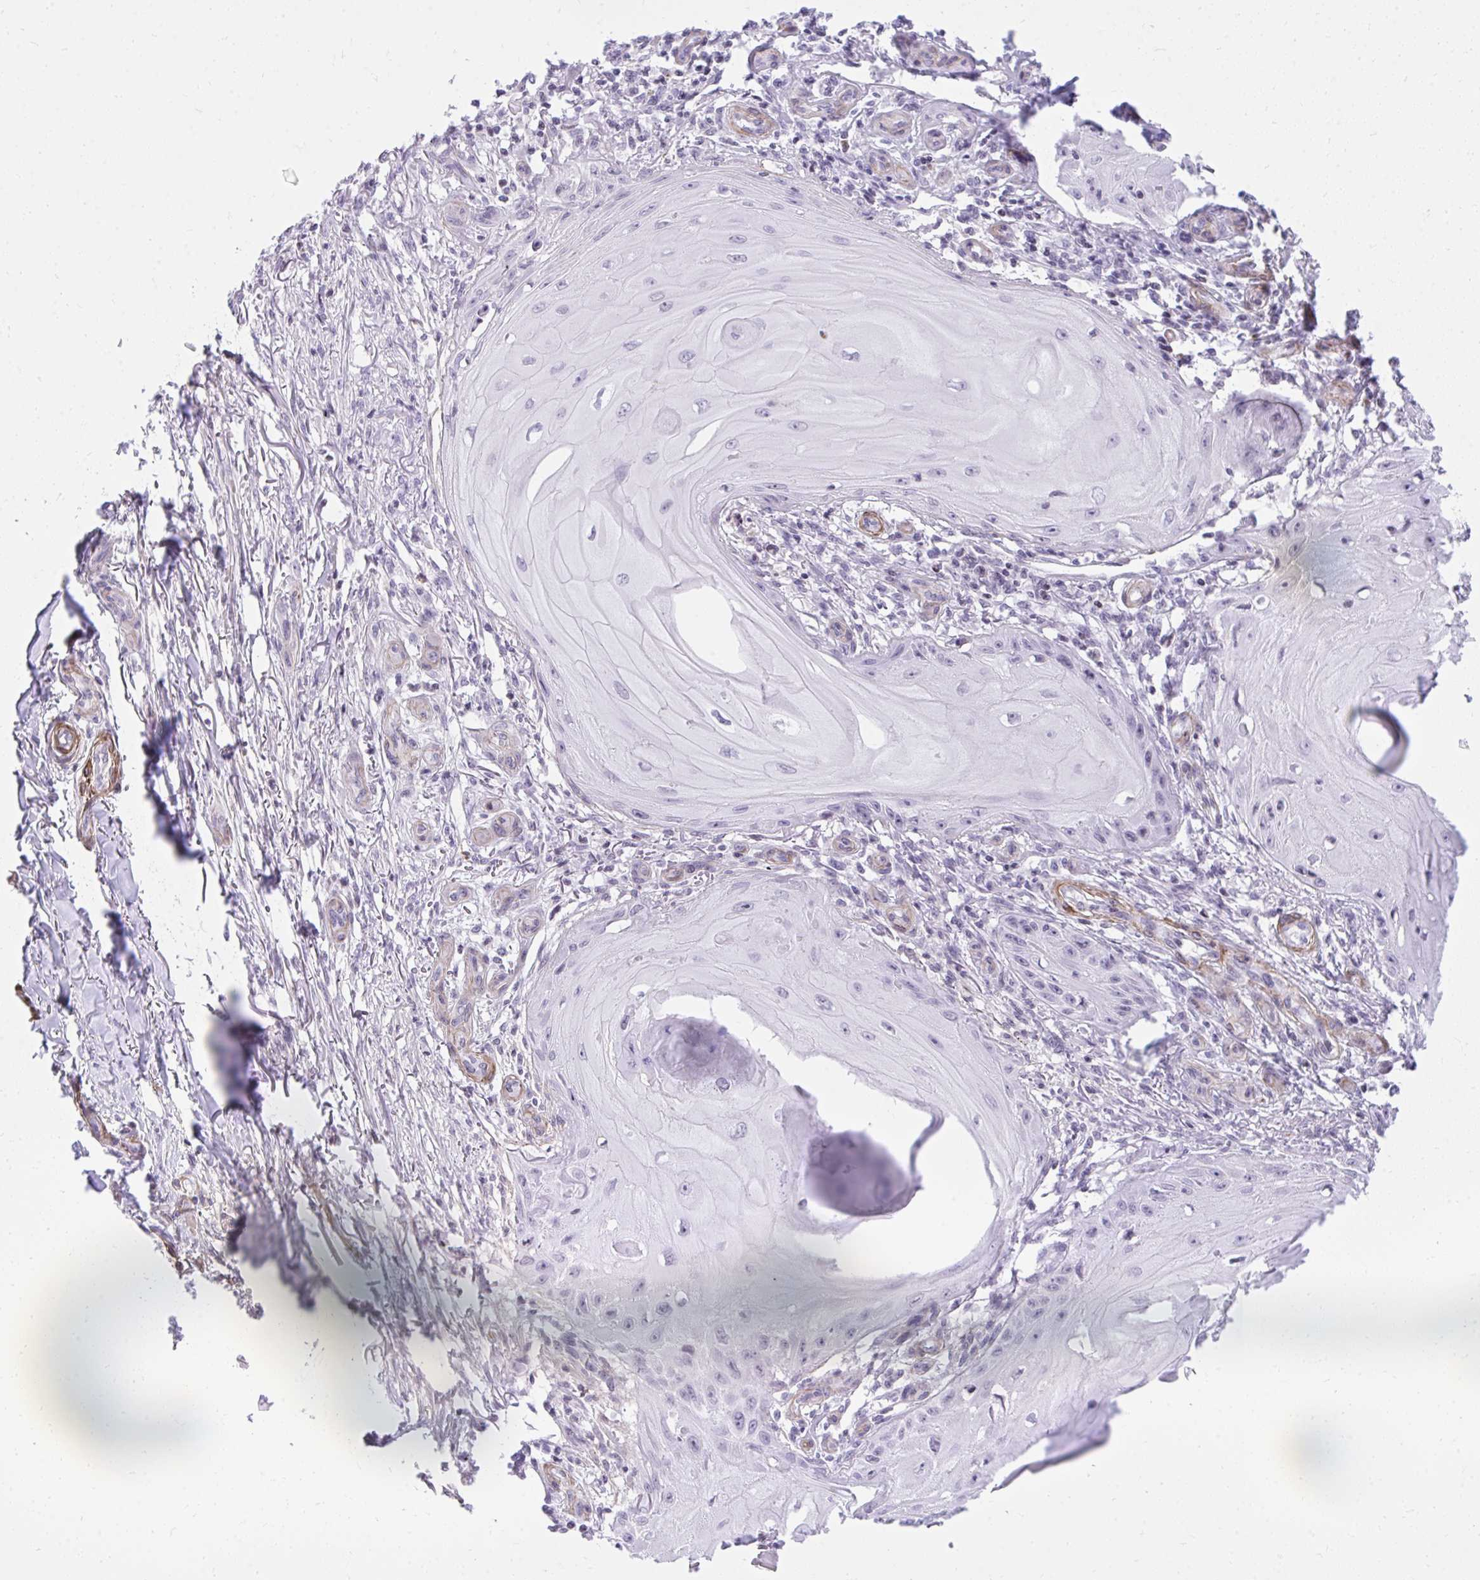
{"staining": {"intensity": "negative", "quantity": "none", "location": "none"}, "tissue": "skin cancer", "cell_type": "Tumor cells", "image_type": "cancer", "snomed": [{"axis": "morphology", "description": "Squamous cell carcinoma, NOS"}, {"axis": "topography", "description": "Skin"}], "caption": "Tumor cells show no significant positivity in squamous cell carcinoma (skin).", "gene": "KCNN4", "patient": {"sex": "female", "age": 77}}